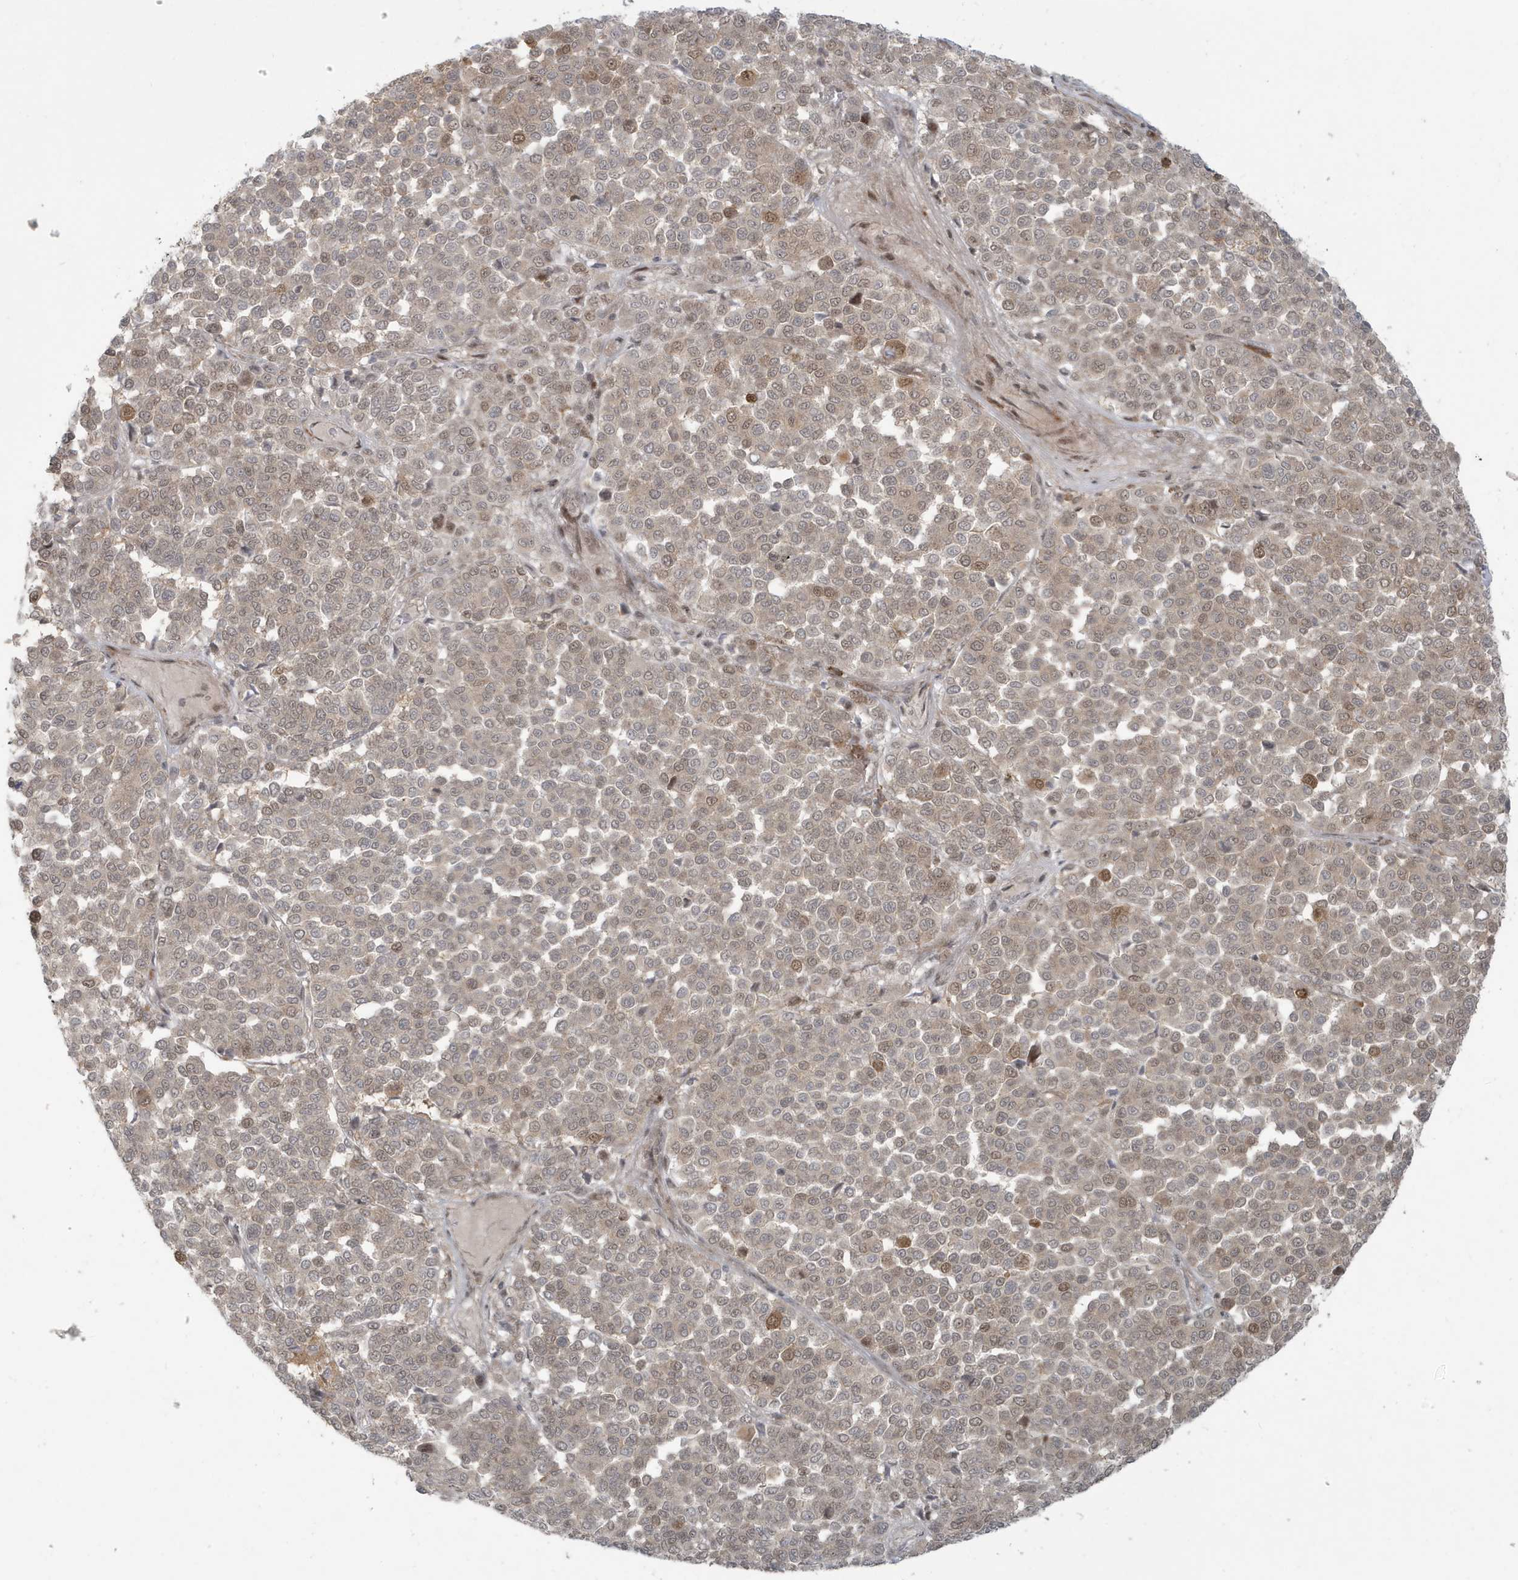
{"staining": {"intensity": "weak", "quantity": ">75%", "location": "cytoplasmic/membranous,nuclear"}, "tissue": "melanoma", "cell_type": "Tumor cells", "image_type": "cancer", "snomed": [{"axis": "morphology", "description": "Malignant melanoma, Metastatic site"}, {"axis": "topography", "description": "Pancreas"}], "caption": "Immunohistochemical staining of human melanoma reveals low levels of weak cytoplasmic/membranous and nuclear protein staining in approximately >75% of tumor cells.", "gene": "C1orf52", "patient": {"sex": "female", "age": 30}}